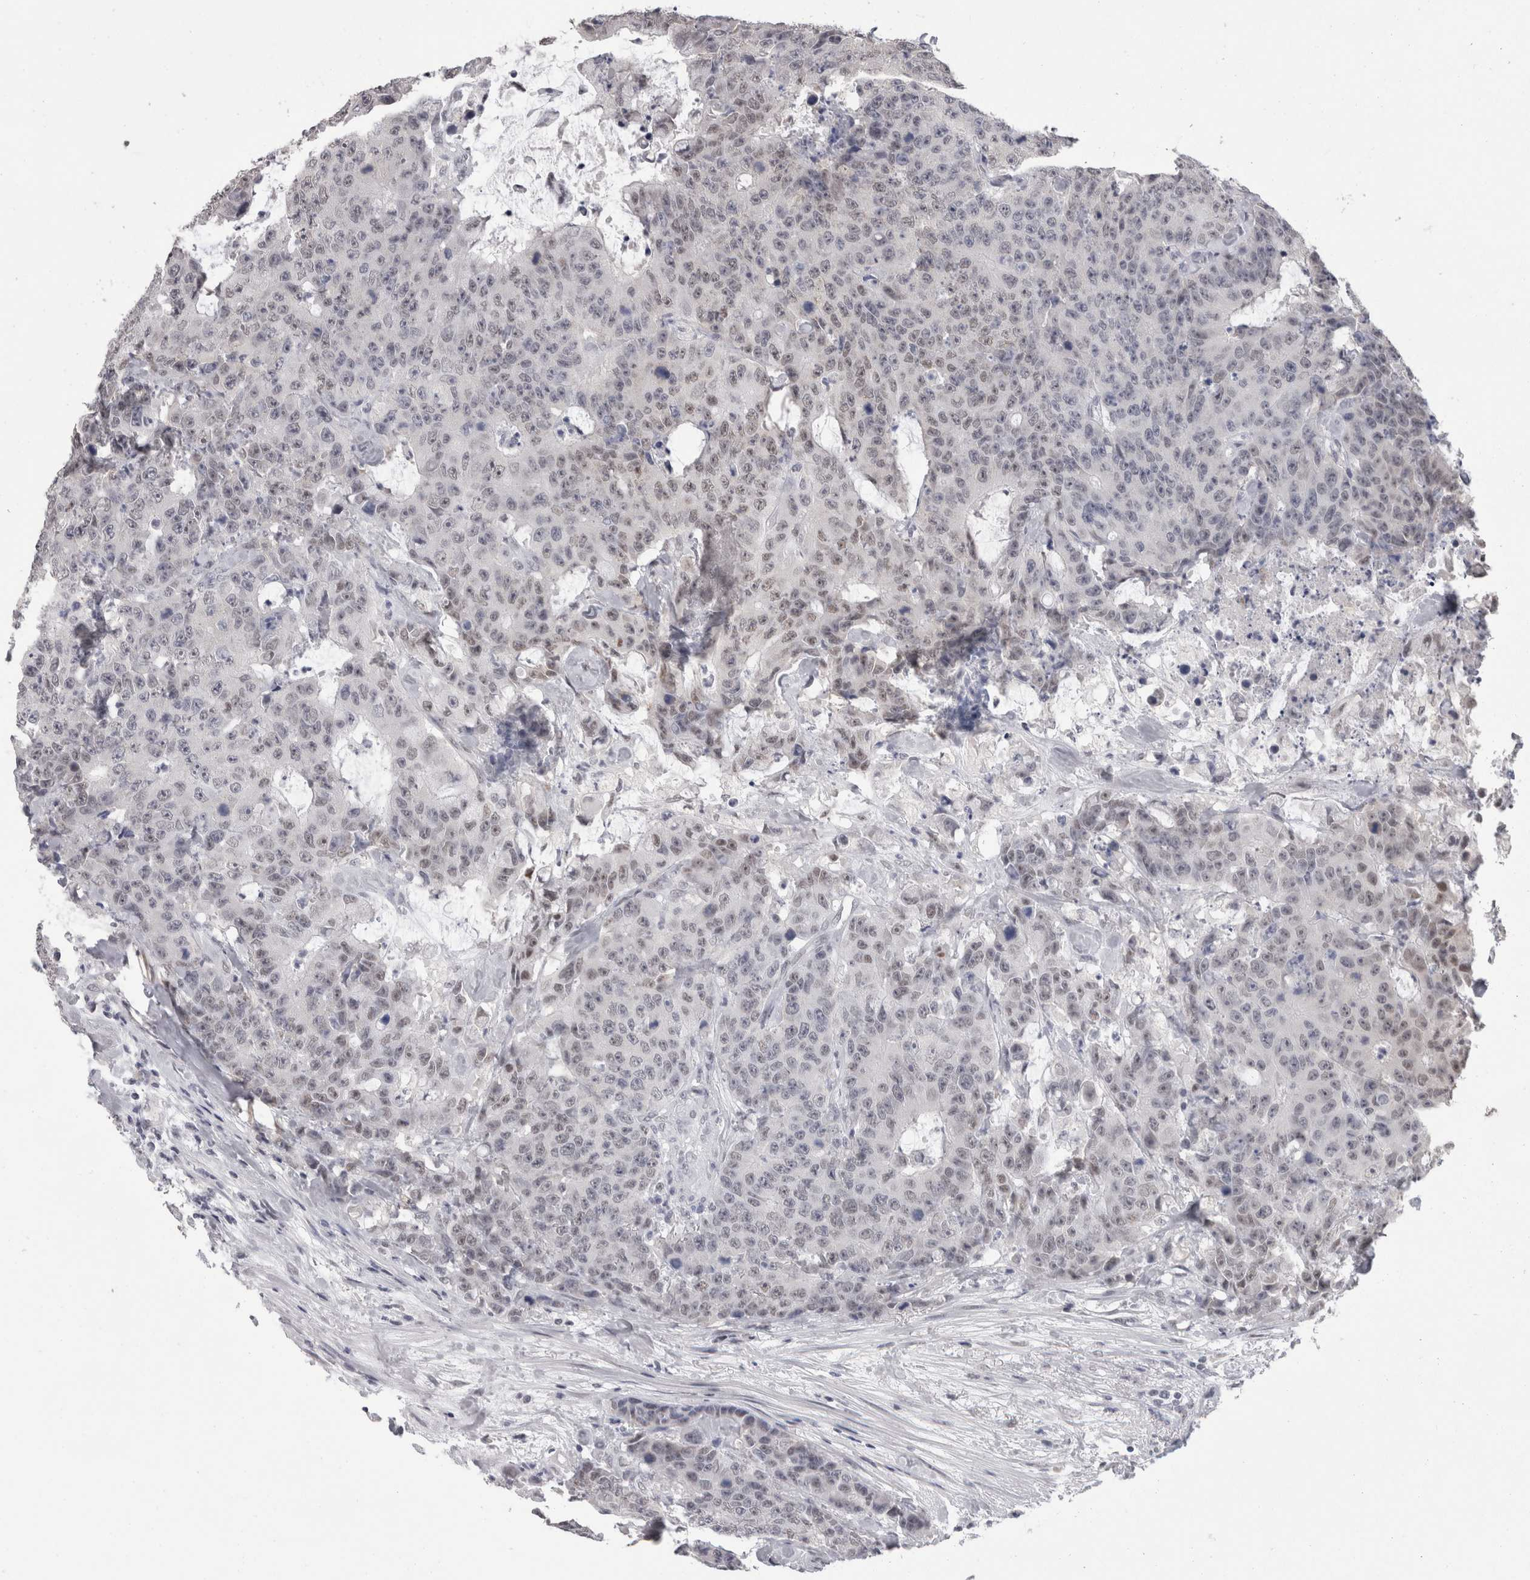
{"staining": {"intensity": "weak", "quantity": "25%-75%", "location": "nuclear"}, "tissue": "colorectal cancer", "cell_type": "Tumor cells", "image_type": "cancer", "snomed": [{"axis": "morphology", "description": "Adenocarcinoma, NOS"}, {"axis": "topography", "description": "Colon"}], "caption": "Immunohistochemical staining of colorectal adenocarcinoma reveals low levels of weak nuclear protein positivity in approximately 25%-75% of tumor cells.", "gene": "DDX17", "patient": {"sex": "female", "age": 86}}